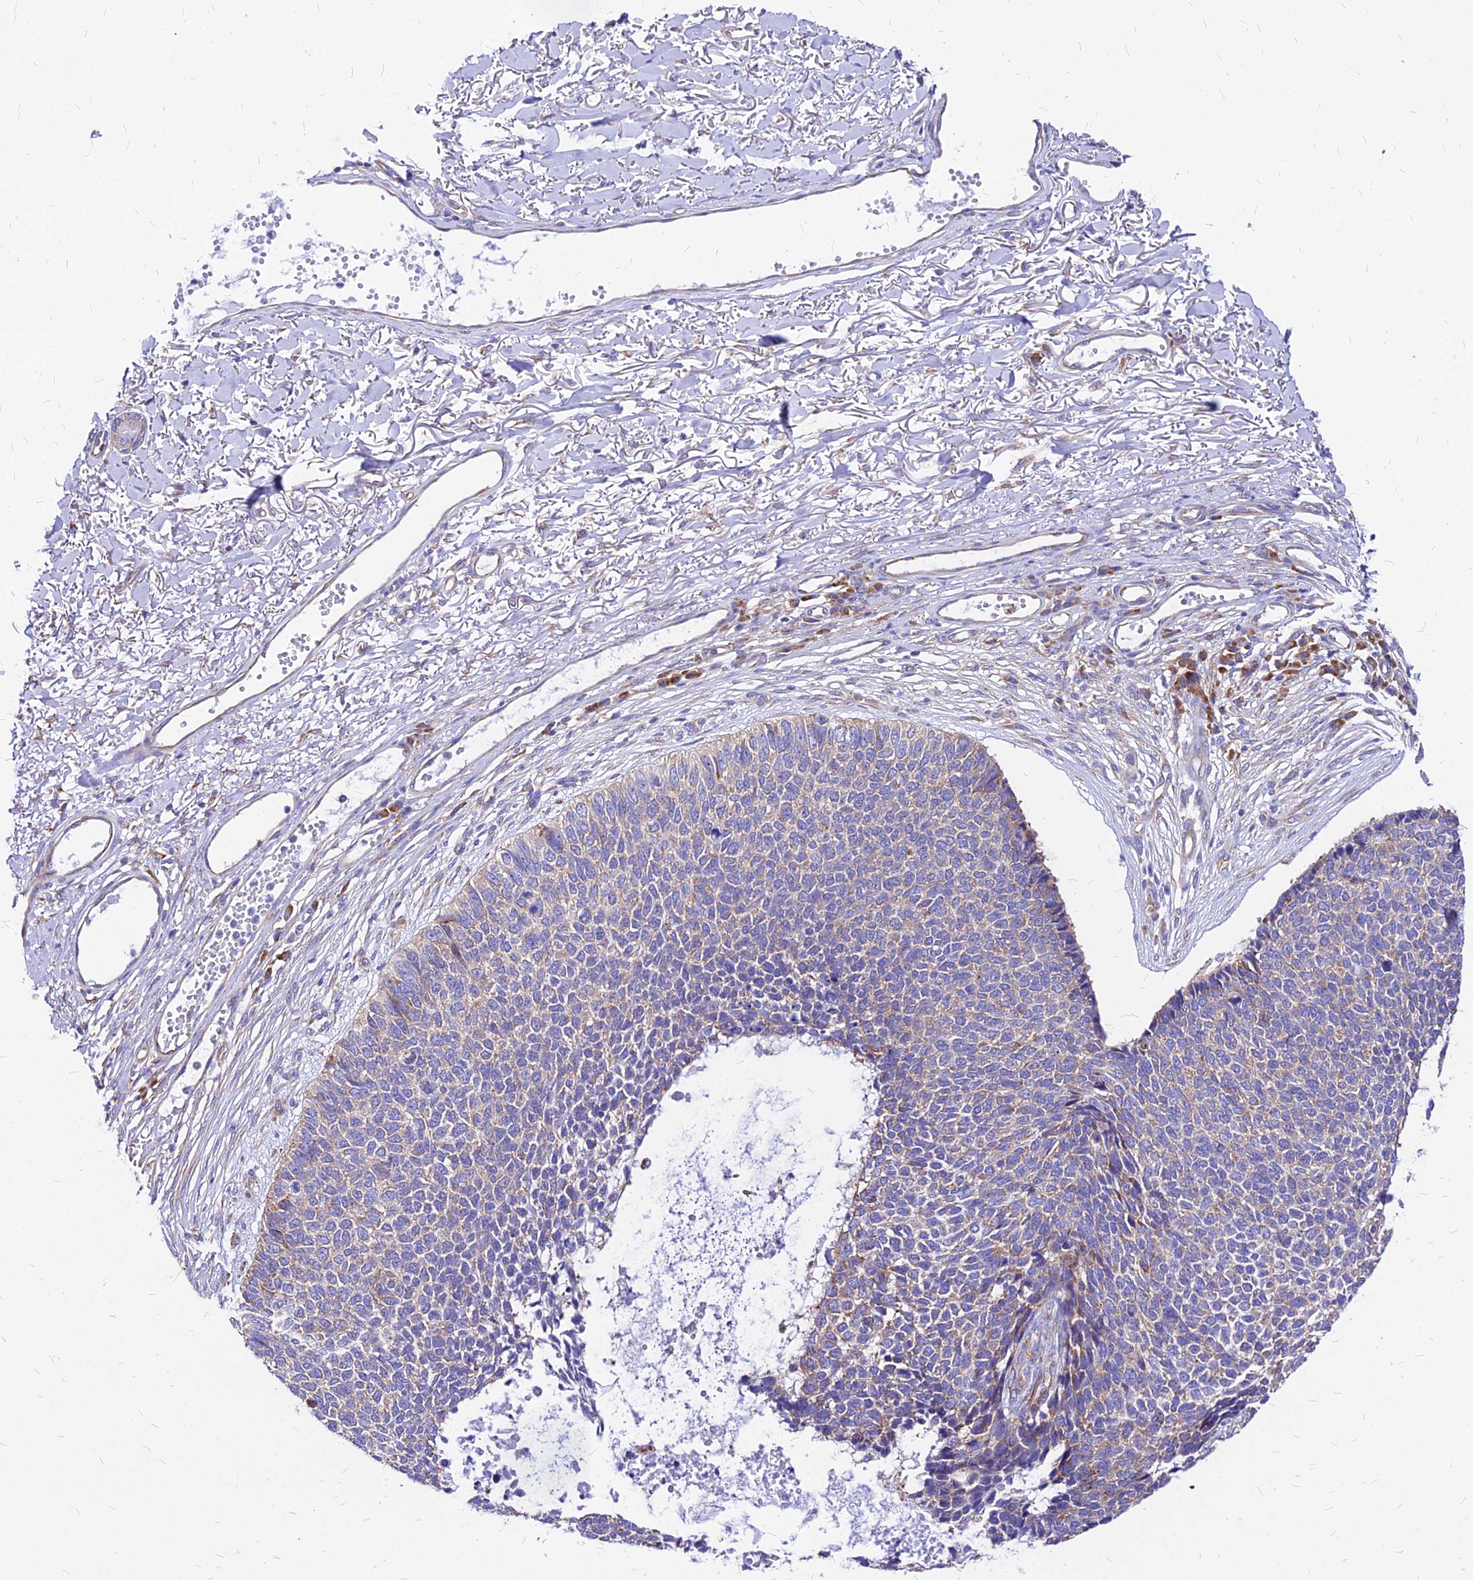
{"staining": {"intensity": "weak", "quantity": "<25%", "location": "cytoplasmic/membranous"}, "tissue": "skin cancer", "cell_type": "Tumor cells", "image_type": "cancer", "snomed": [{"axis": "morphology", "description": "Basal cell carcinoma"}, {"axis": "topography", "description": "Skin"}], "caption": "IHC histopathology image of skin cancer stained for a protein (brown), which demonstrates no positivity in tumor cells. (DAB IHC, high magnification).", "gene": "RPL19", "patient": {"sex": "female", "age": 84}}